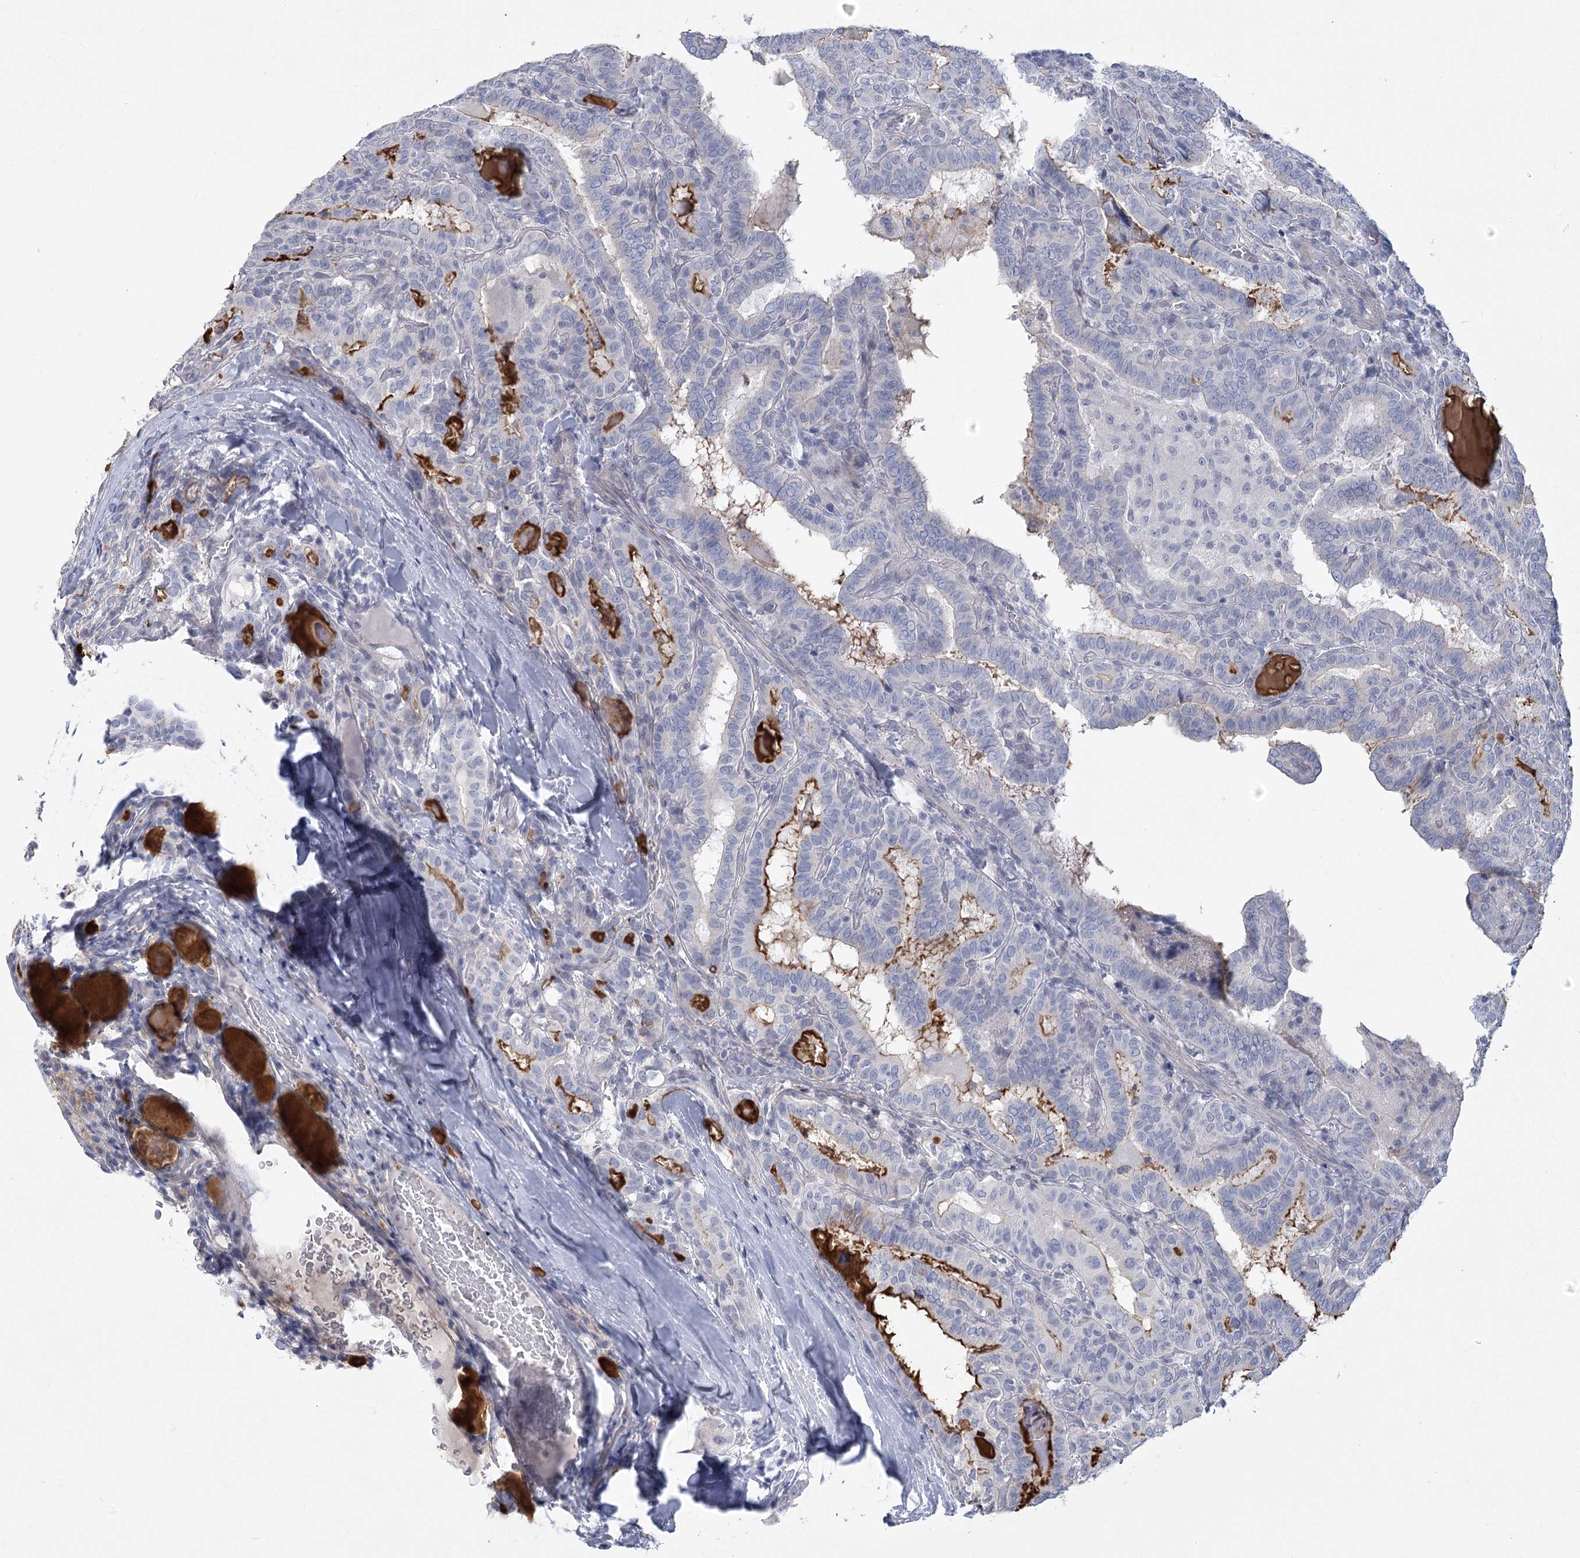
{"staining": {"intensity": "moderate", "quantity": "<25%", "location": "cytoplasmic/membranous"}, "tissue": "thyroid cancer", "cell_type": "Tumor cells", "image_type": "cancer", "snomed": [{"axis": "morphology", "description": "Papillary adenocarcinoma, NOS"}, {"axis": "topography", "description": "Thyroid gland"}], "caption": "There is low levels of moderate cytoplasmic/membranous expression in tumor cells of thyroid papillary adenocarcinoma, as demonstrated by immunohistochemical staining (brown color).", "gene": "FAM76B", "patient": {"sex": "female", "age": 72}}